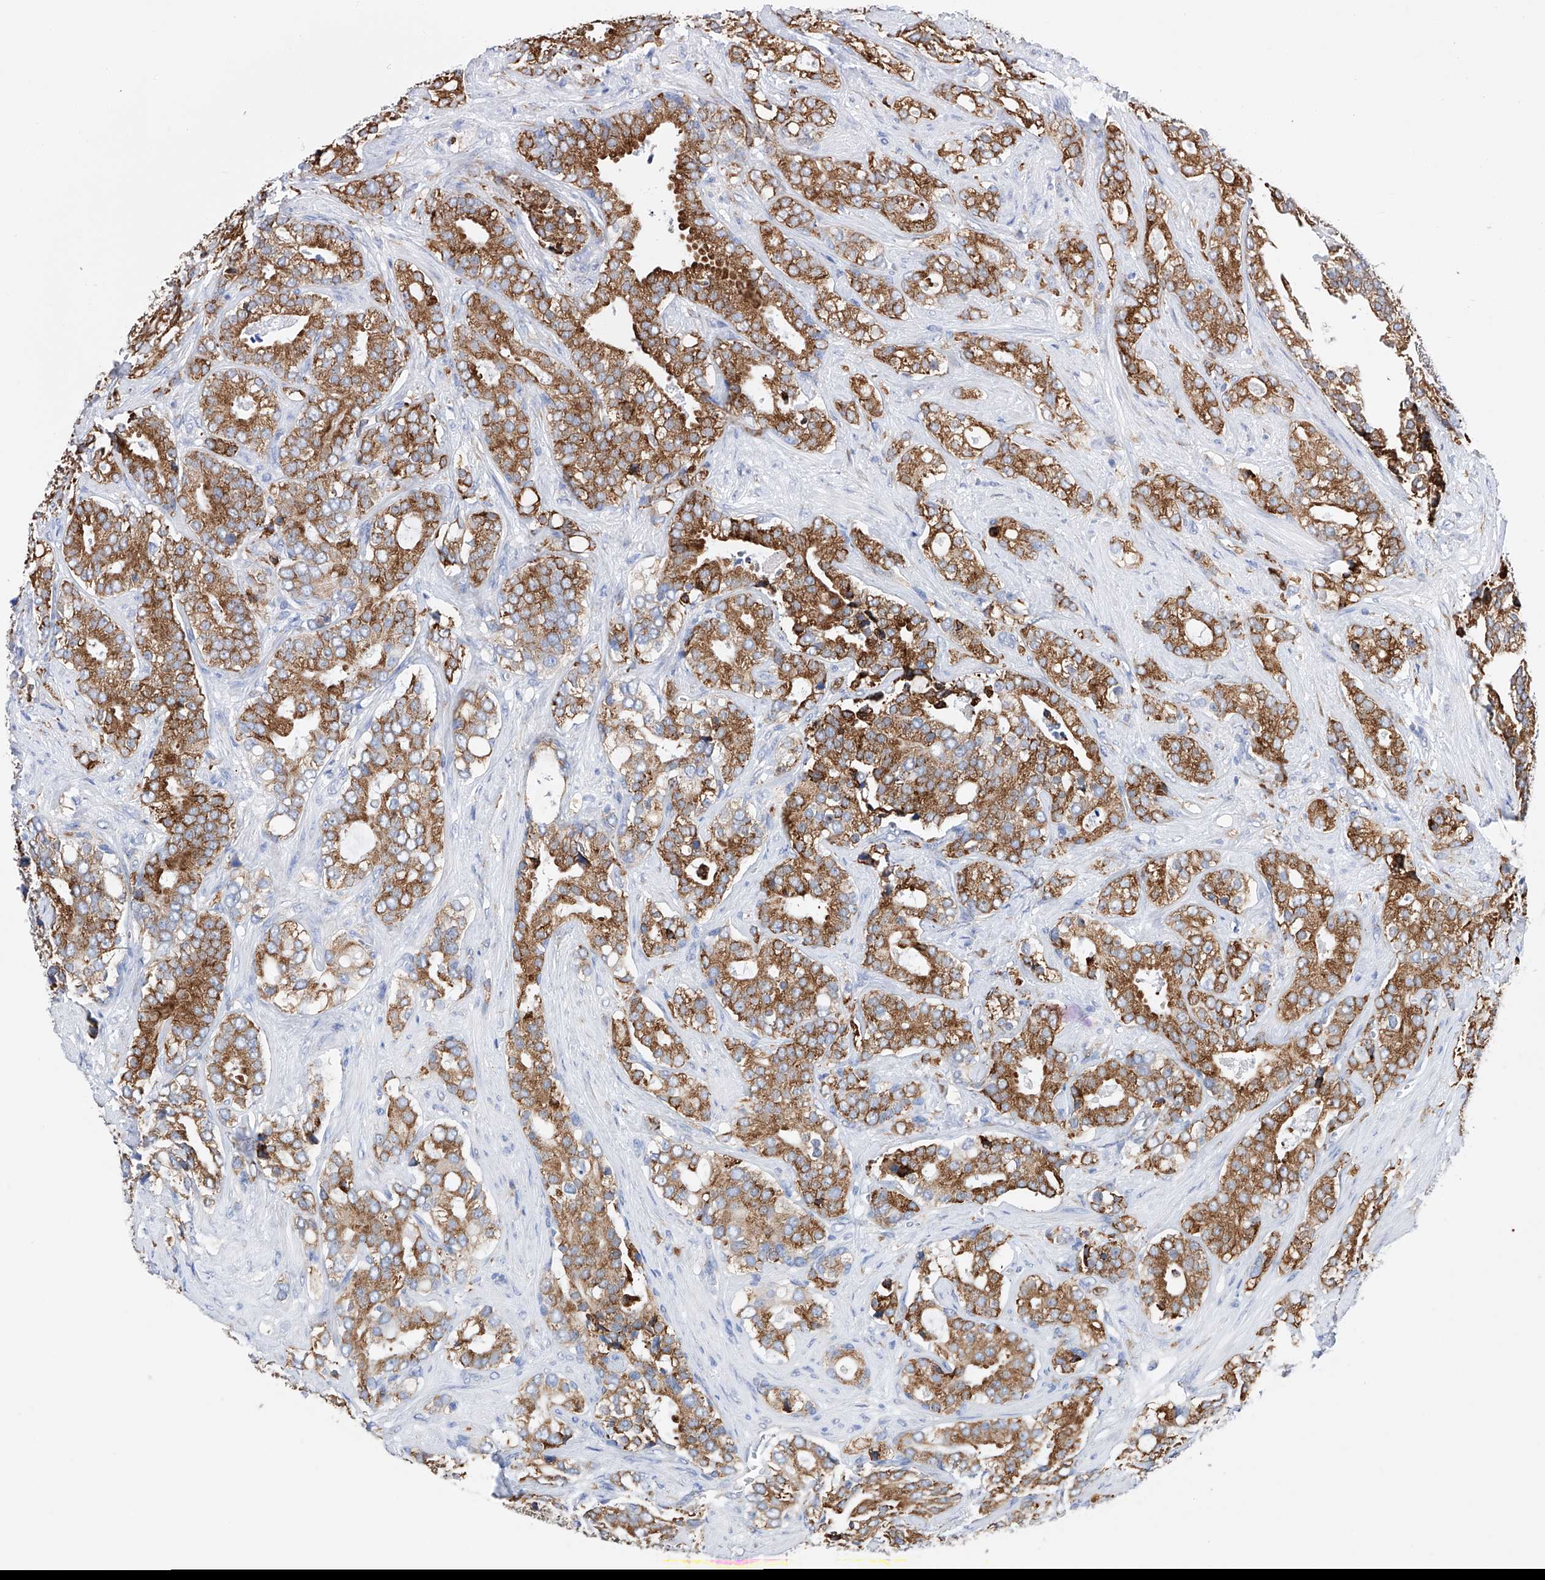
{"staining": {"intensity": "moderate", "quantity": ">75%", "location": "cytoplasmic/membranous"}, "tissue": "prostate cancer", "cell_type": "Tumor cells", "image_type": "cancer", "snomed": [{"axis": "morphology", "description": "Adenocarcinoma, High grade"}, {"axis": "topography", "description": "Prostate and seminal vesicle, NOS"}], "caption": "Immunohistochemical staining of prostate adenocarcinoma (high-grade) exhibits moderate cytoplasmic/membranous protein expression in approximately >75% of tumor cells.", "gene": "PDIA5", "patient": {"sex": "male", "age": 67}}